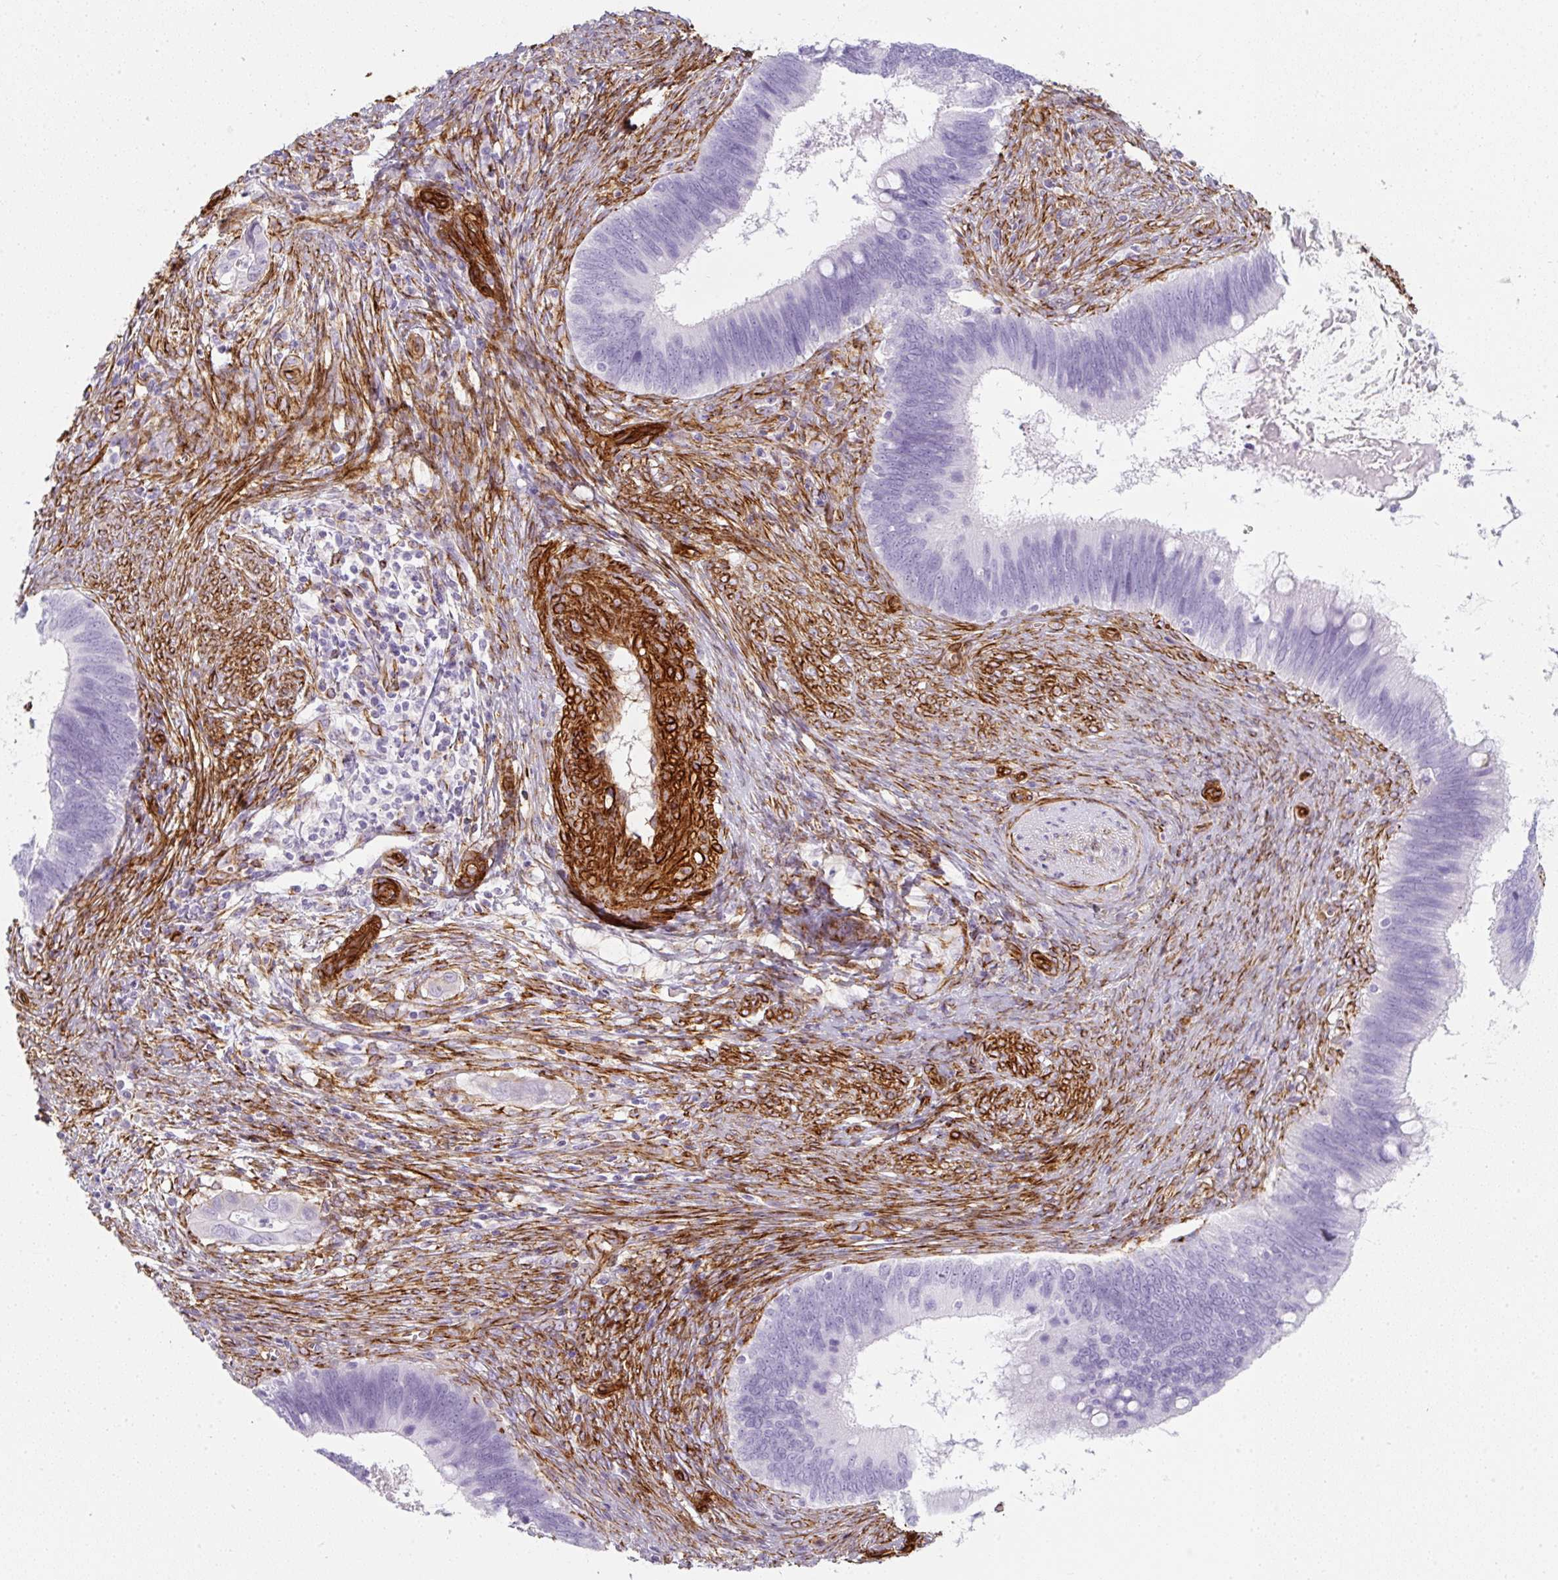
{"staining": {"intensity": "negative", "quantity": "none", "location": "none"}, "tissue": "cervical cancer", "cell_type": "Tumor cells", "image_type": "cancer", "snomed": [{"axis": "morphology", "description": "Adenocarcinoma, NOS"}, {"axis": "topography", "description": "Cervix"}], "caption": "Human cervical cancer stained for a protein using immunohistochemistry exhibits no expression in tumor cells.", "gene": "CAVIN3", "patient": {"sex": "female", "age": 42}}